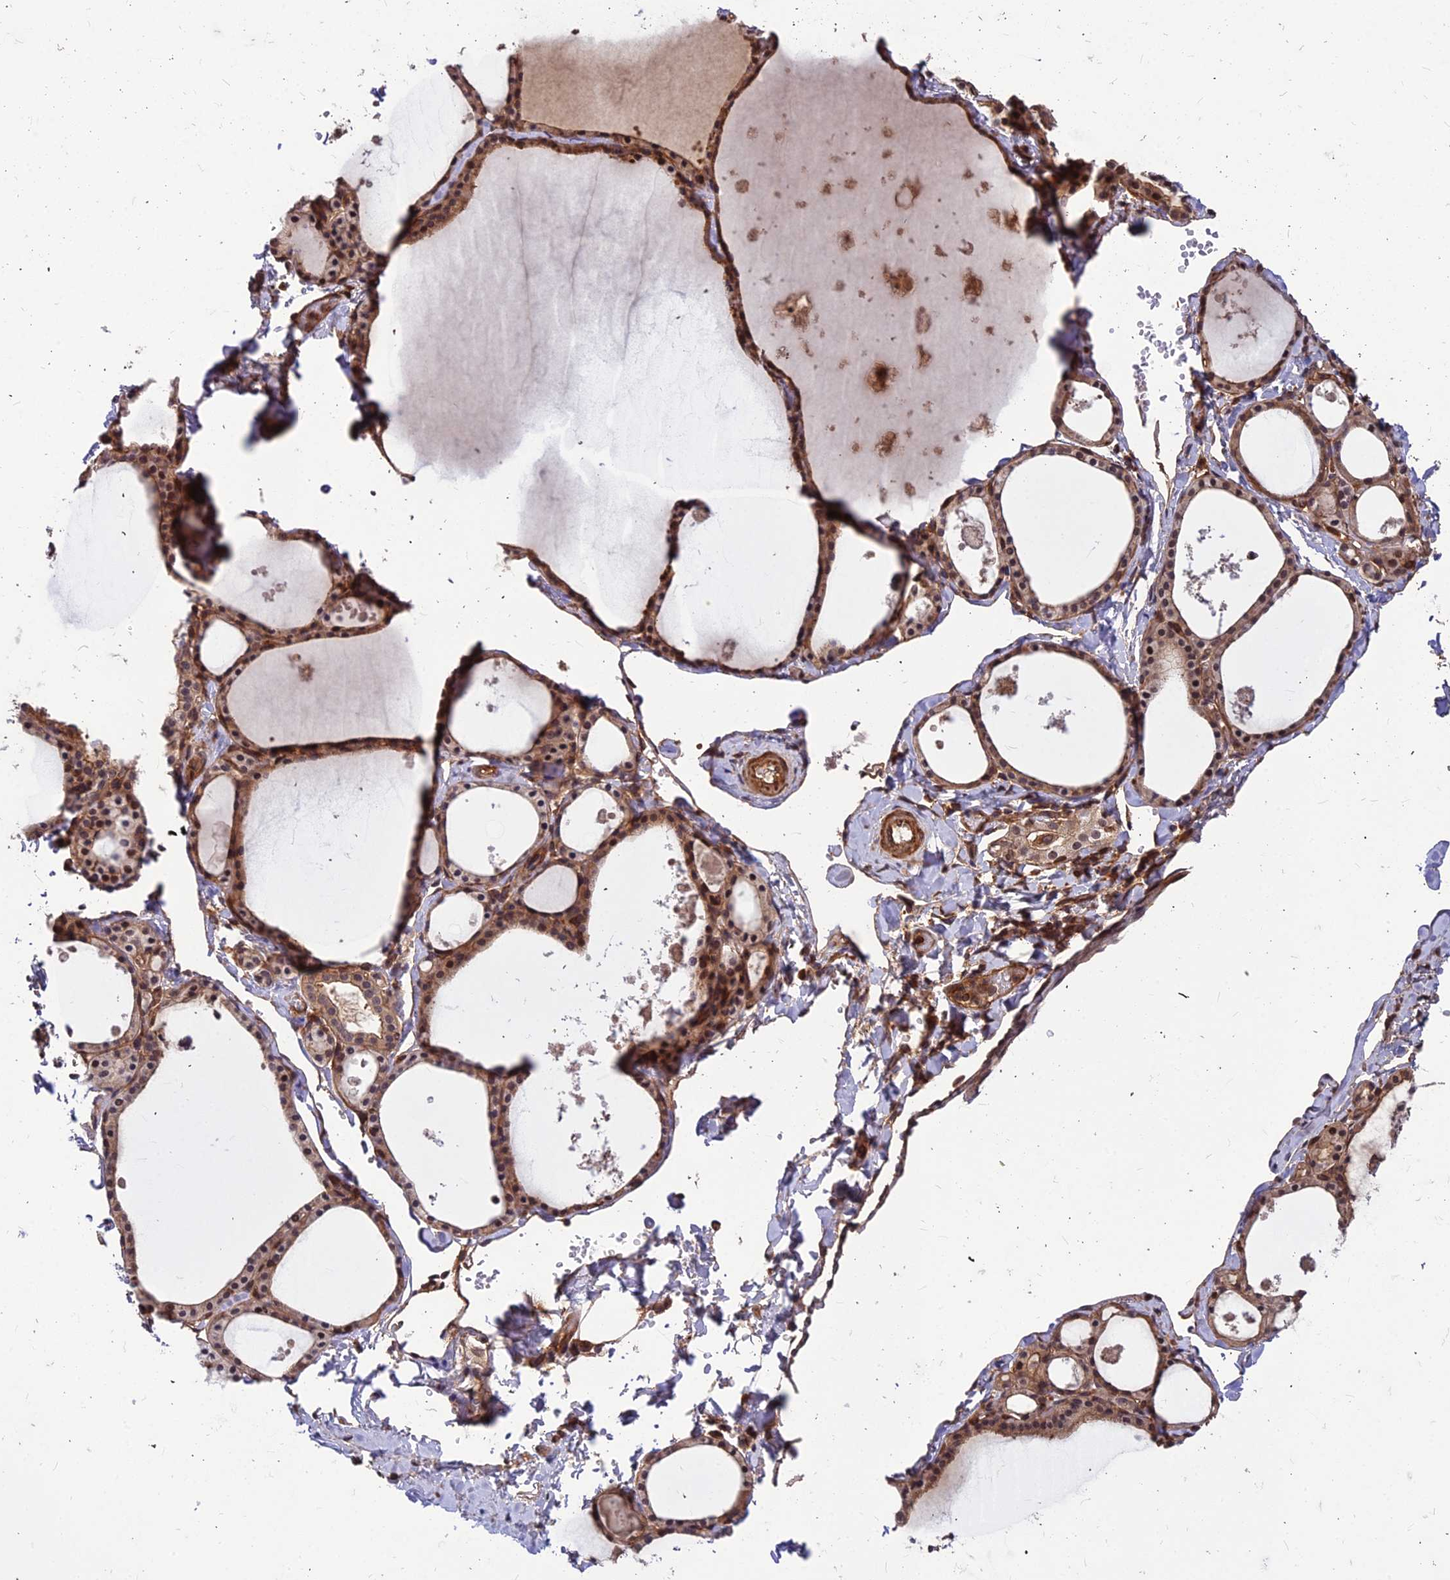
{"staining": {"intensity": "moderate", "quantity": ">75%", "location": "cytoplasmic/membranous,nuclear"}, "tissue": "thyroid gland", "cell_type": "Glandular cells", "image_type": "normal", "snomed": [{"axis": "morphology", "description": "Normal tissue, NOS"}, {"axis": "topography", "description": "Thyroid gland"}], "caption": "Thyroid gland stained with a brown dye displays moderate cytoplasmic/membranous,nuclear positive expression in about >75% of glandular cells.", "gene": "ZNF467", "patient": {"sex": "male", "age": 56}}